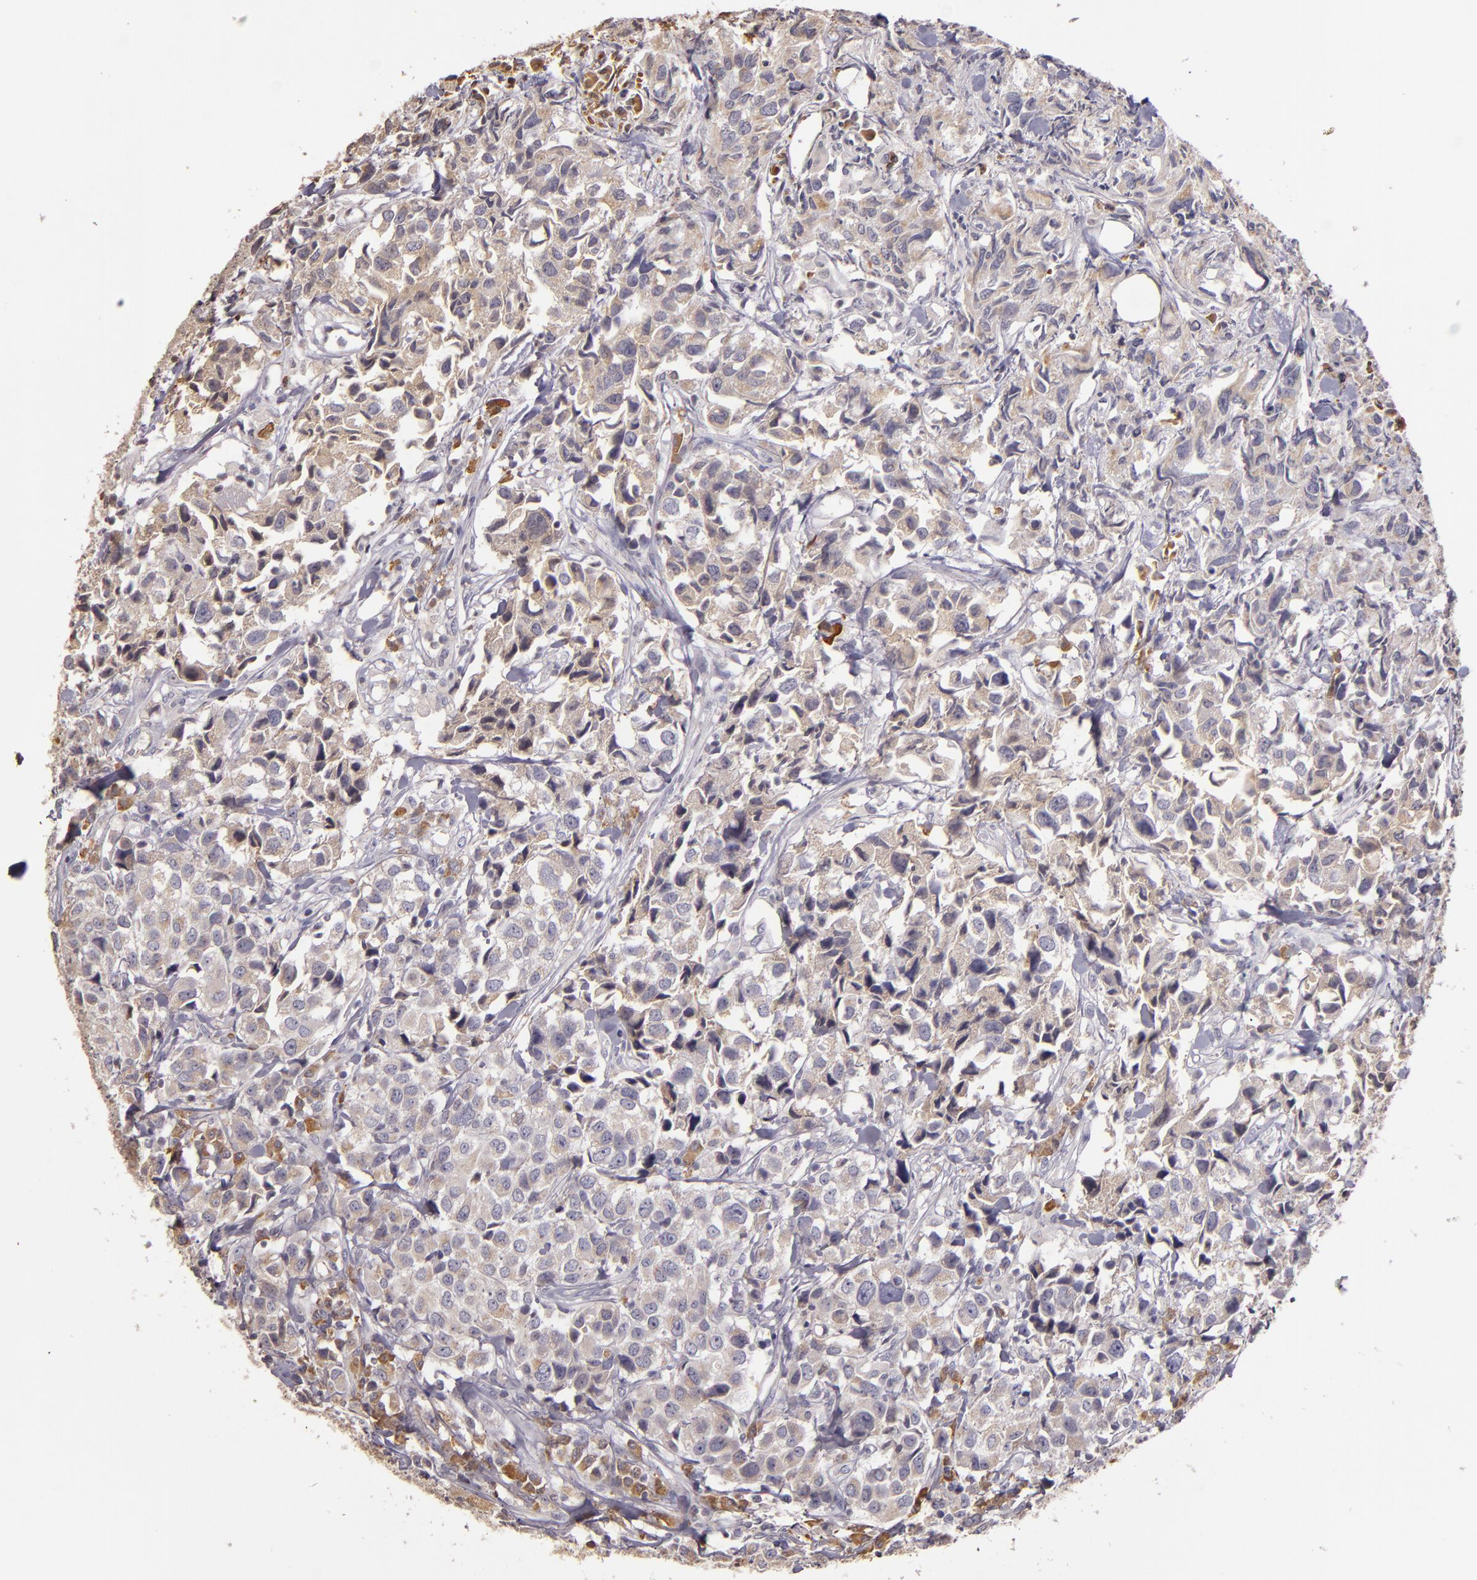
{"staining": {"intensity": "weak", "quantity": ">75%", "location": "cytoplasmic/membranous"}, "tissue": "urothelial cancer", "cell_type": "Tumor cells", "image_type": "cancer", "snomed": [{"axis": "morphology", "description": "Urothelial carcinoma, High grade"}, {"axis": "topography", "description": "Urinary bladder"}], "caption": "Human urothelial cancer stained for a protein (brown) exhibits weak cytoplasmic/membranous positive staining in about >75% of tumor cells.", "gene": "ABL1", "patient": {"sex": "female", "age": 75}}